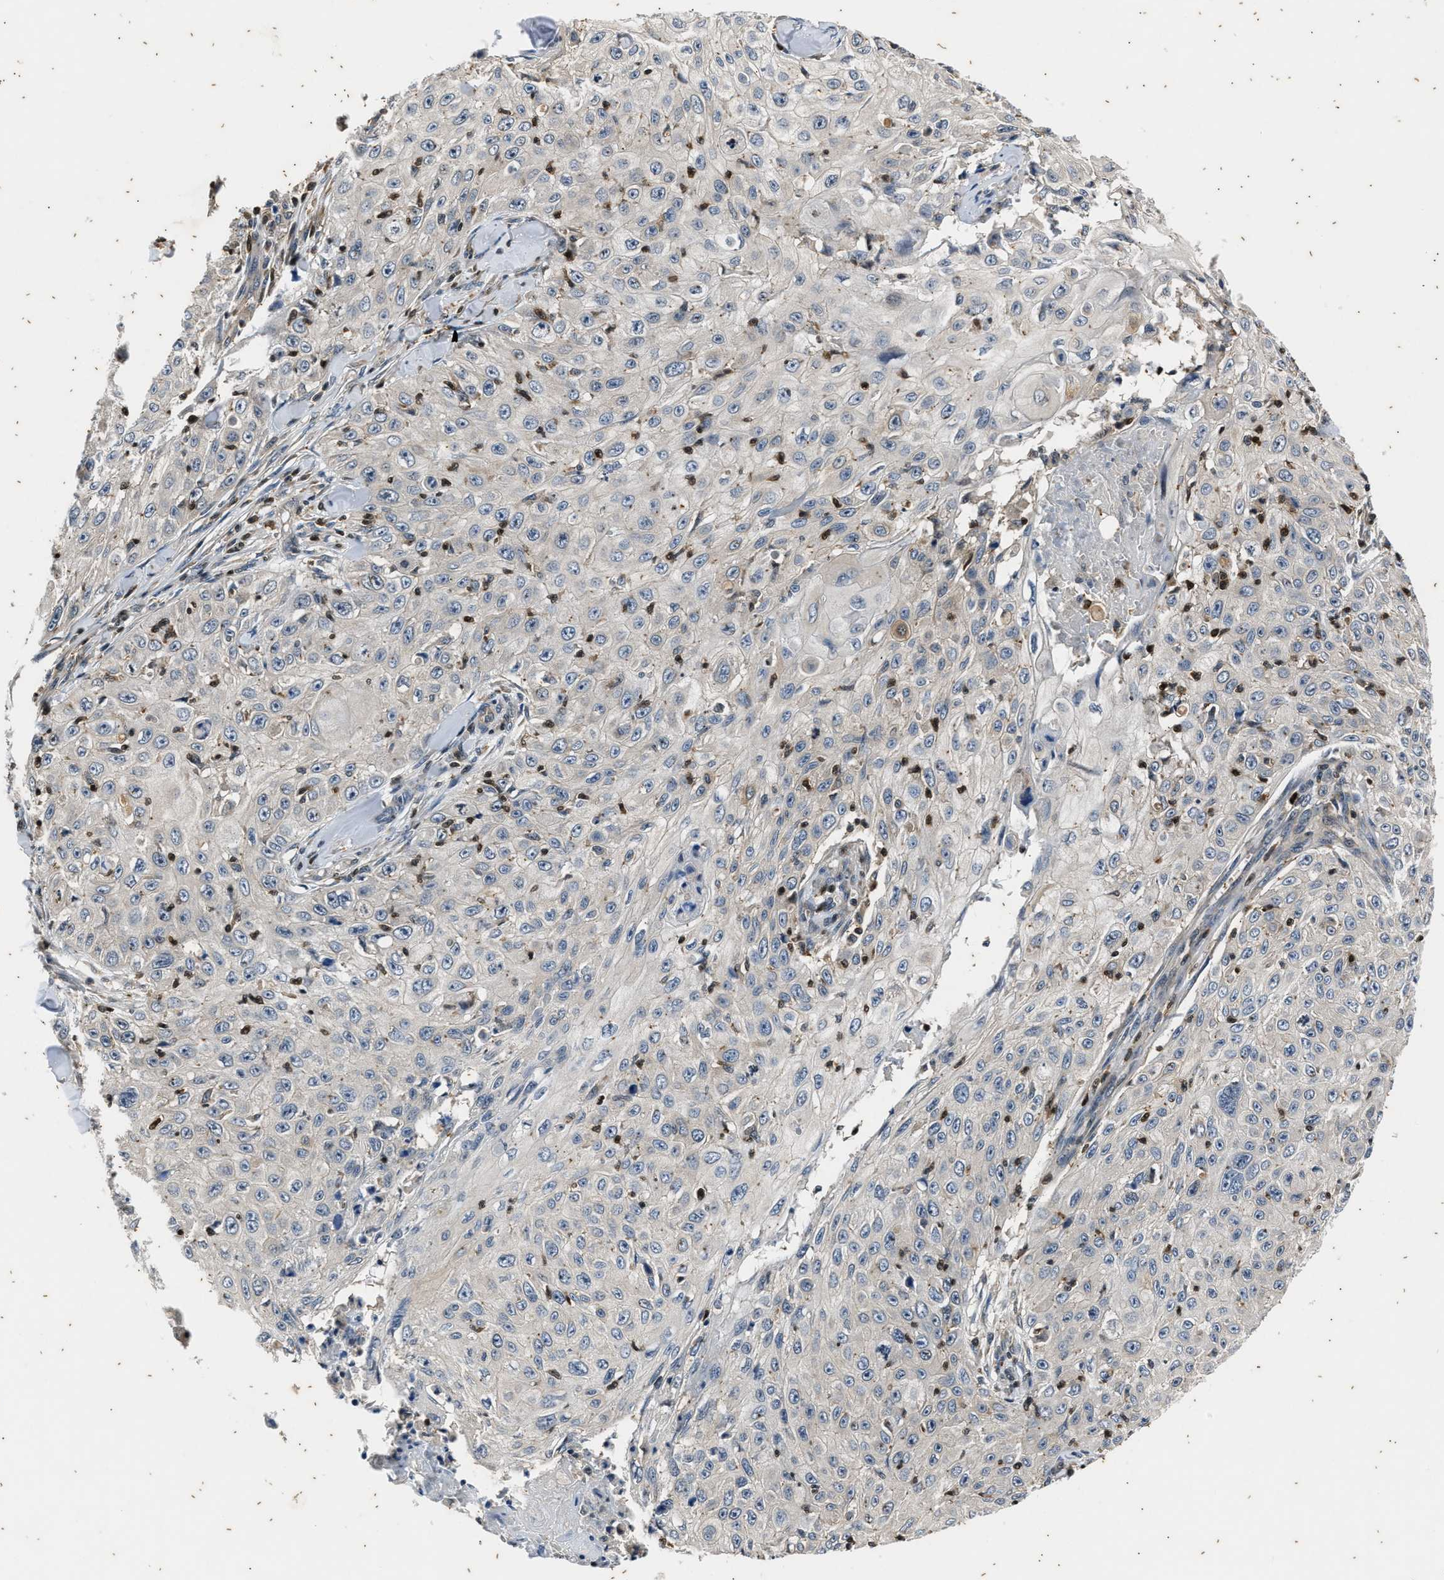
{"staining": {"intensity": "negative", "quantity": "none", "location": "none"}, "tissue": "skin cancer", "cell_type": "Tumor cells", "image_type": "cancer", "snomed": [{"axis": "morphology", "description": "Squamous cell carcinoma, NOS"}, {"axis": "topography", "description": "Skin"}], "caption": "Human squamous cell carcinoma (skin) stained for a protein using IHC exhibits no positivity in tumor cells.", "gene": "PTPN7", "patient": {"sex": "male", "age": 86}}